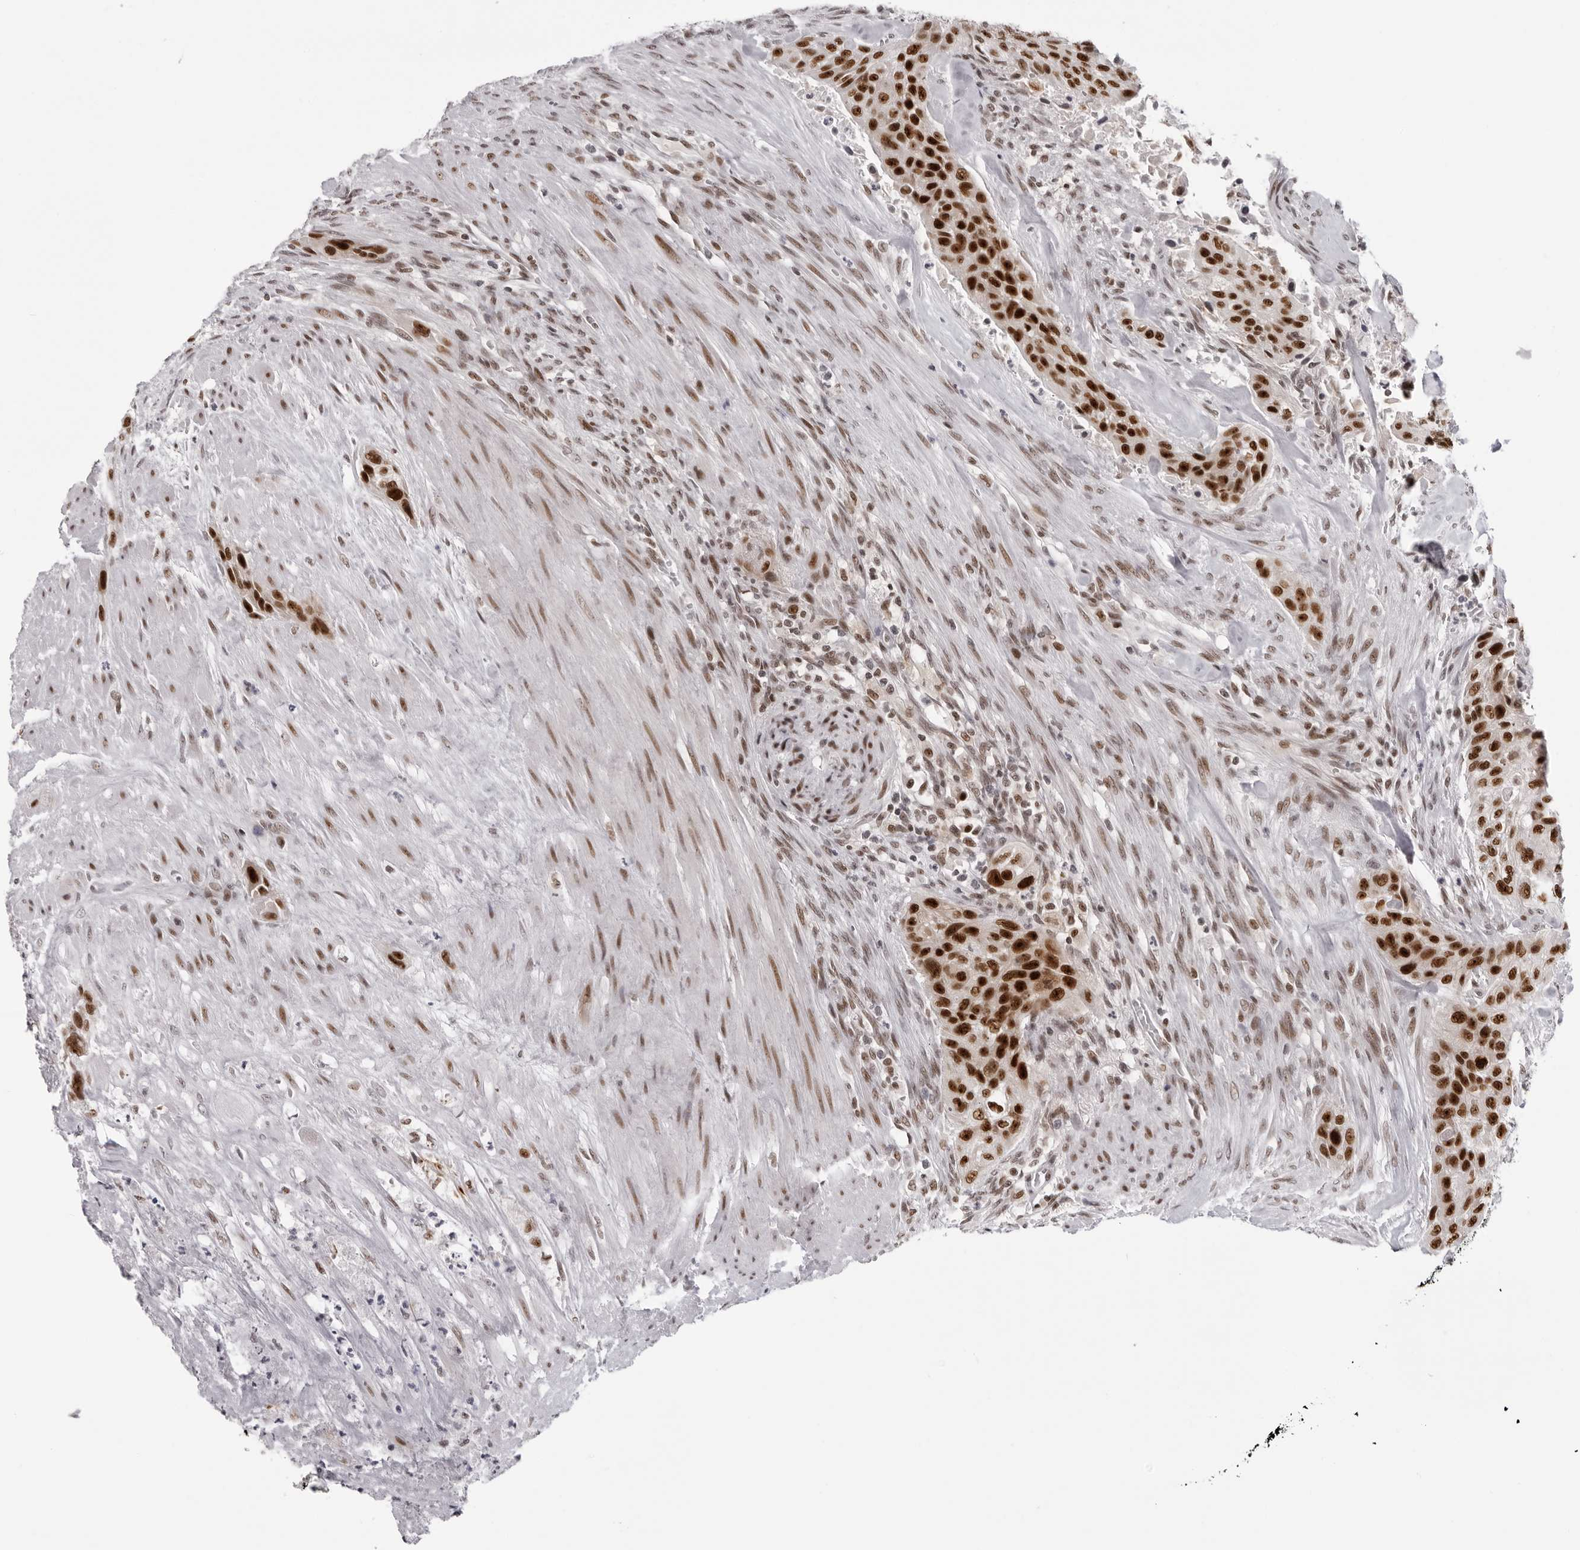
{"staining": {"intensity": "strong", "quantity": ">75%", "location": "nuclear"}, "tissue": "urothelial cancer", "cell_type": "Tumor cells", "image_type": "cancer", "snomed": [{"axis": "morphology", "description": "Urothelial carcinoma, High grade"}, {"axis": "topography", "description": "Urinary bladder"}], "caption": "Urothelial carcinoma (high-grade) stained with DAB immunohistochemistry demonstrates high levels of strong nuclear positivity in about >75% of tumor cells.", "gene": "HEXIM2", "patient": {"sex": "male", "age": 35}}